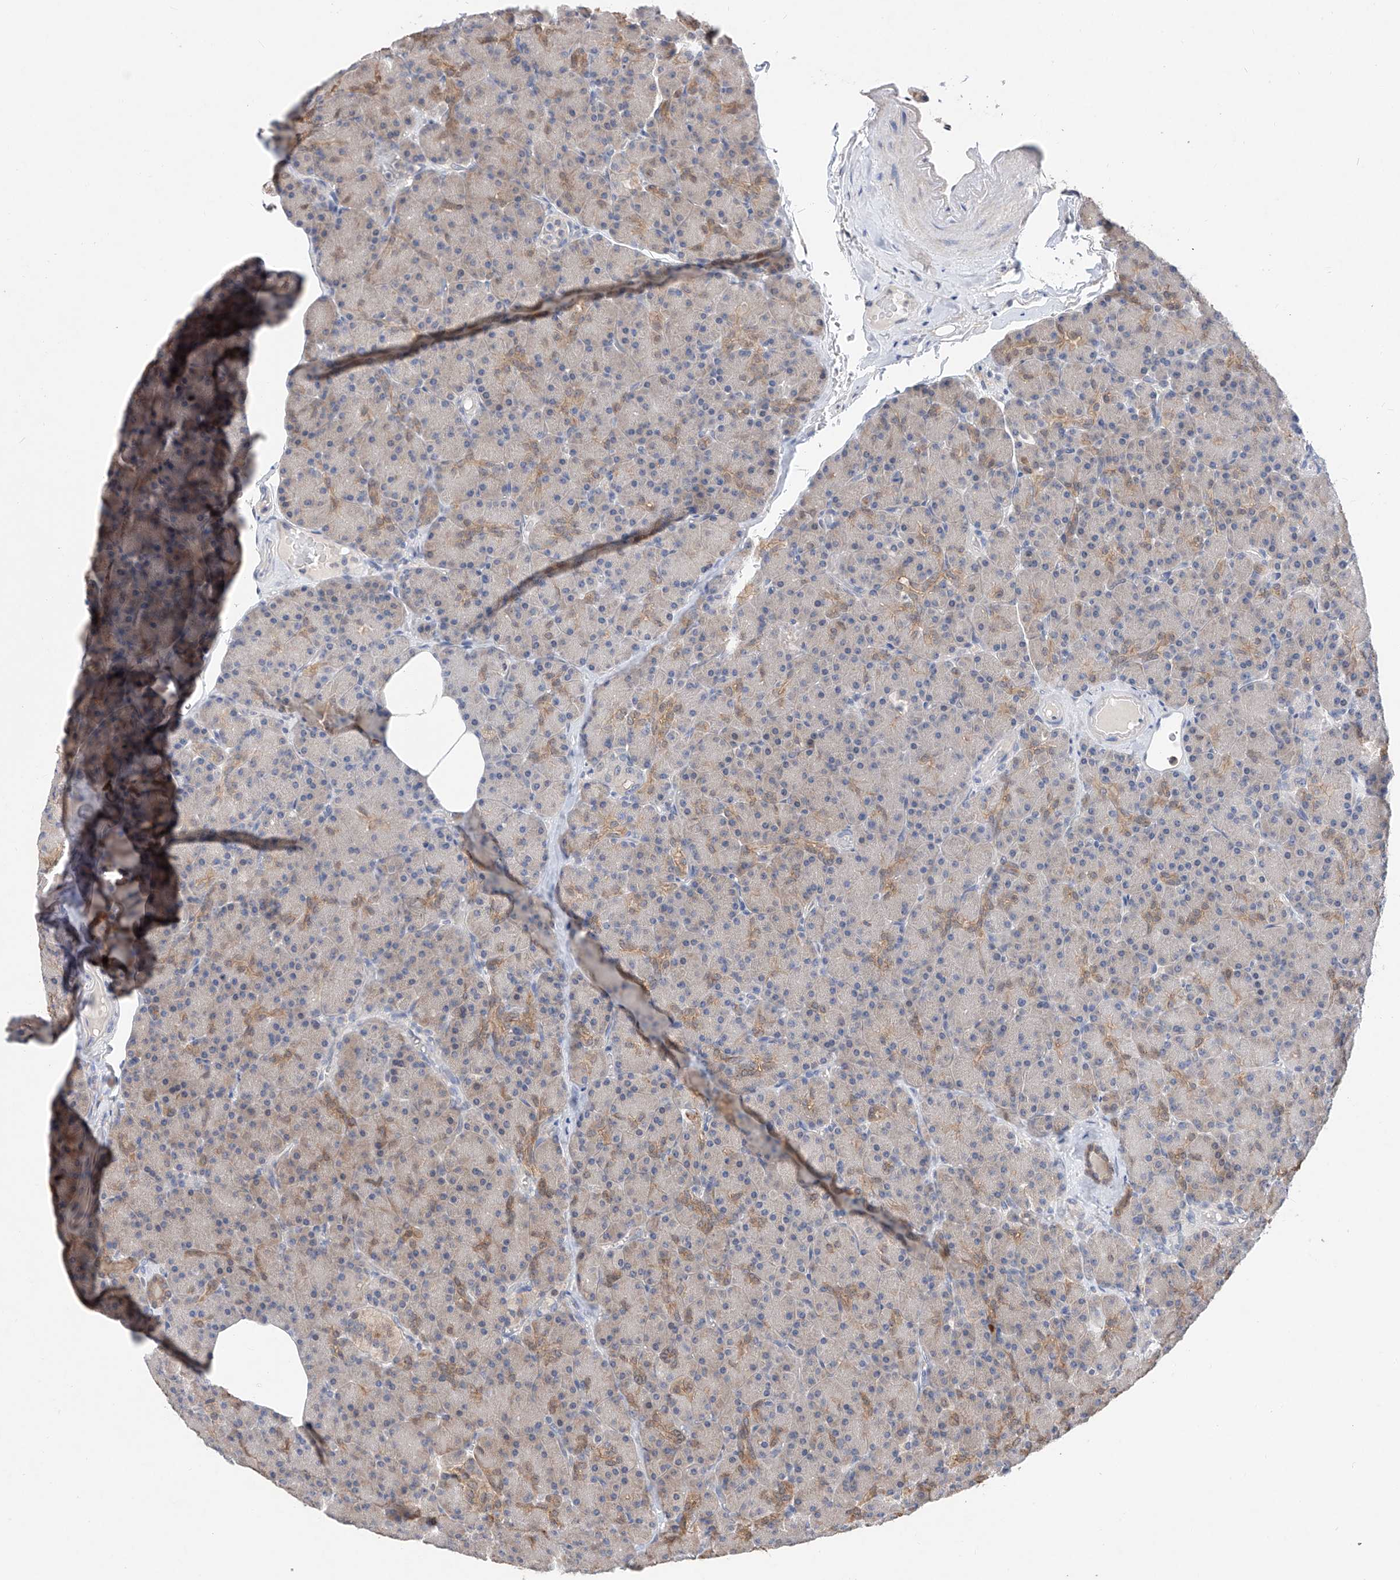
{"staining": {"intensity": "moderate", "quantity": "<25%", "location": "cytoplasmic/membranous"}, "tissue": "pancreas", "cell_type": "Exocrine glandular cells", "image_type": "normal", "snomed": [{"axis": "morphology", "description": "Normal tissue, NOS"}, {"axis": "topography", "description": "Pancreas"}], "caption": "High-magnification brightfield microscopy of benign pancreas stained with DAB (brown) and counterstained with hematoxylin (blue). exocrine glandular cells exhibit moderate cytoplasmic/membranous expression is appreciated in approximately<25% of cells. Using DAB (3,3'-diaminobenzidine) (brown) and hematoxylin (blue) stains, captured at high magnification using brightfield microscopy.", "gene": "FUCA2", "patient": {"sex": "female", "age": 43}}